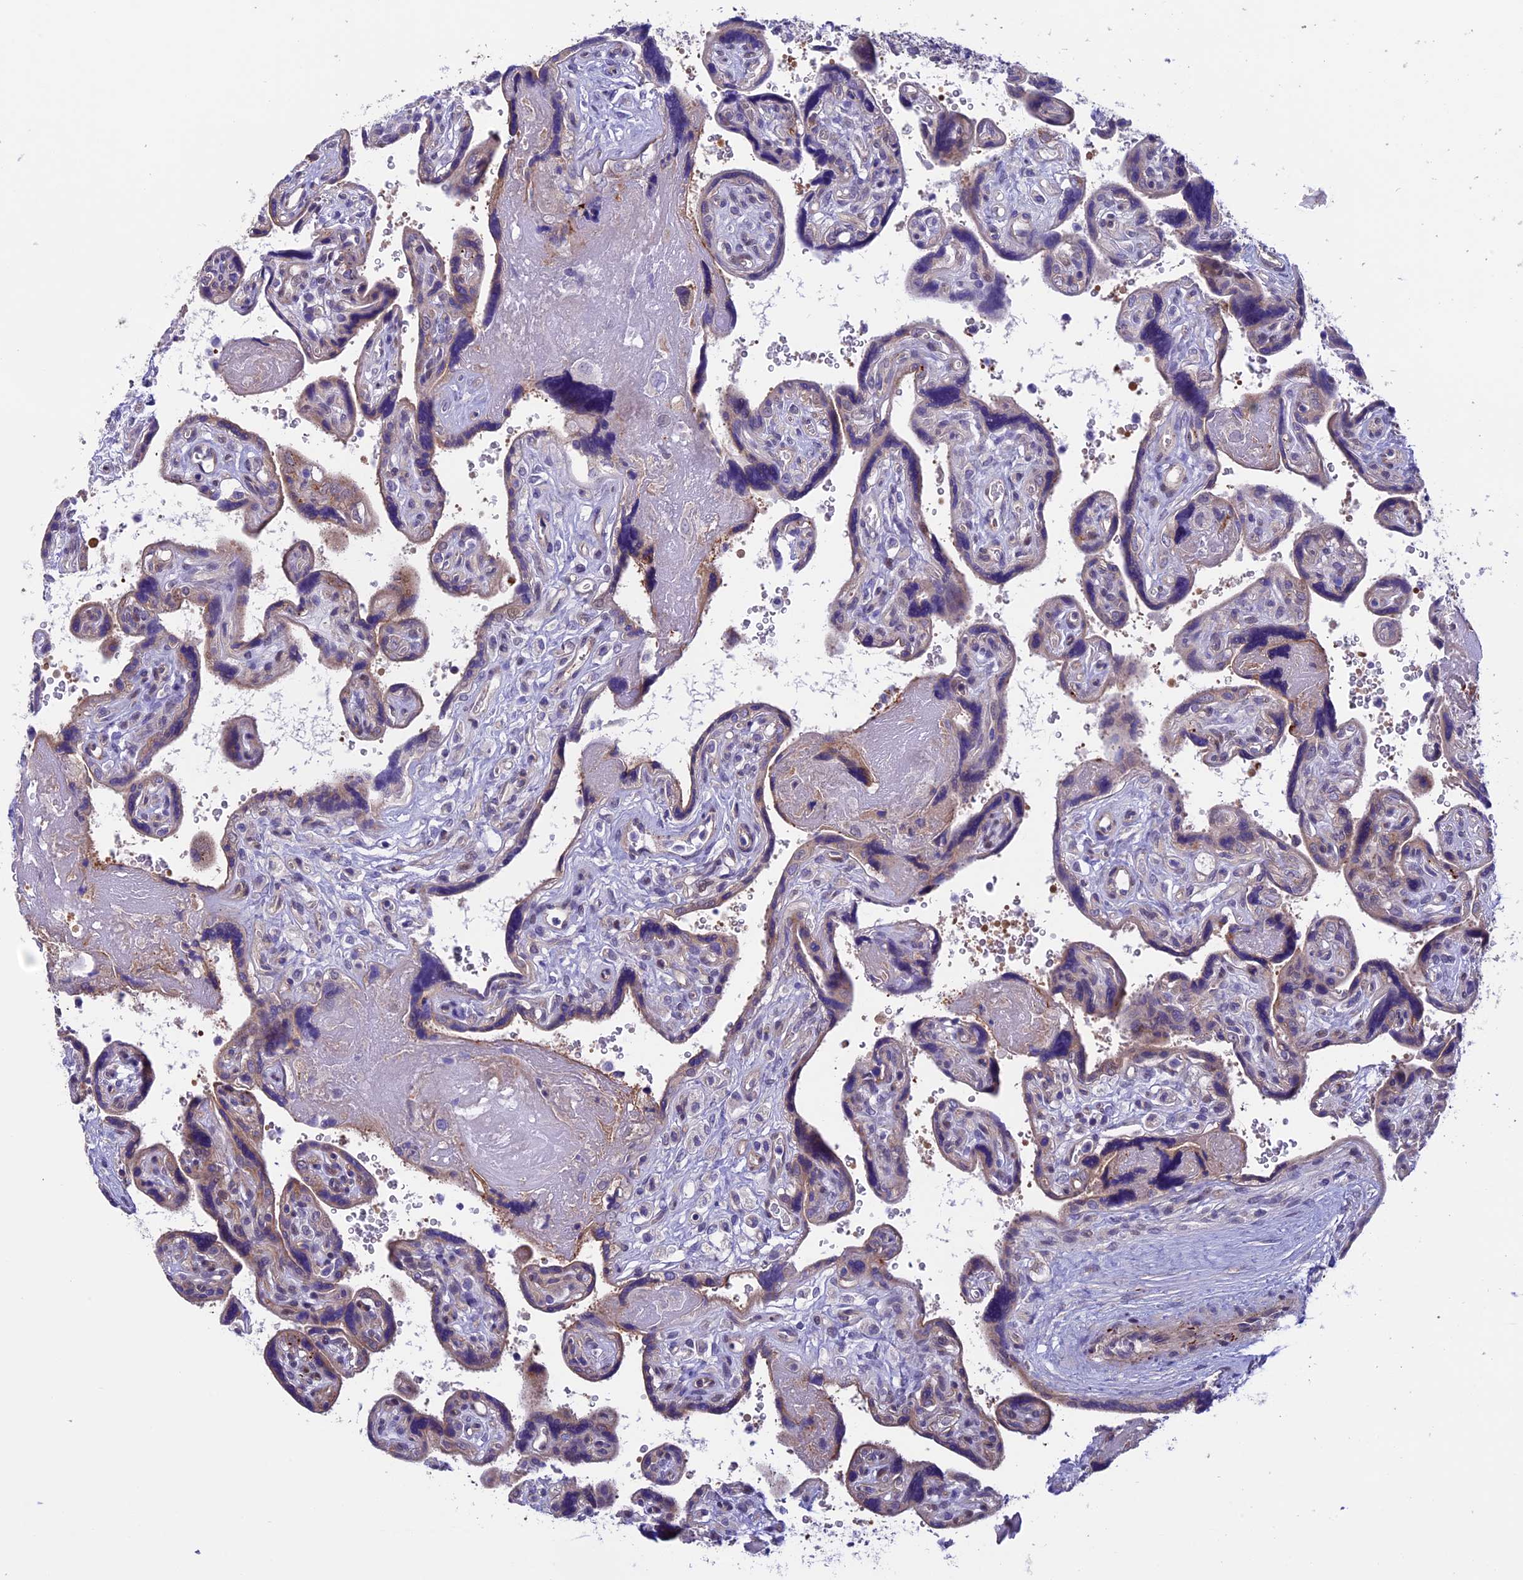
{"staining": {"intensity": "weak", "quantity": "25%-75%", "location": "cytoplasmic/membranous,nuclear"}, "tissue": "placenta", "cell_type": "Trophoblastic cells", "image_type": "normal", "snomed": [{"axis": "morphology", "description": "Normal tissue, NOS"}, {"axis": "topography", "description": "Placenta"}], "caption": "Placenta stained with a brown dye shows weak cytoplasmic/membranous,nuclear positive staining in about 25%-75% of trophoblastic cells.", "gene": "TMEM171", "patient": {"sex": "female", "age": 39}}